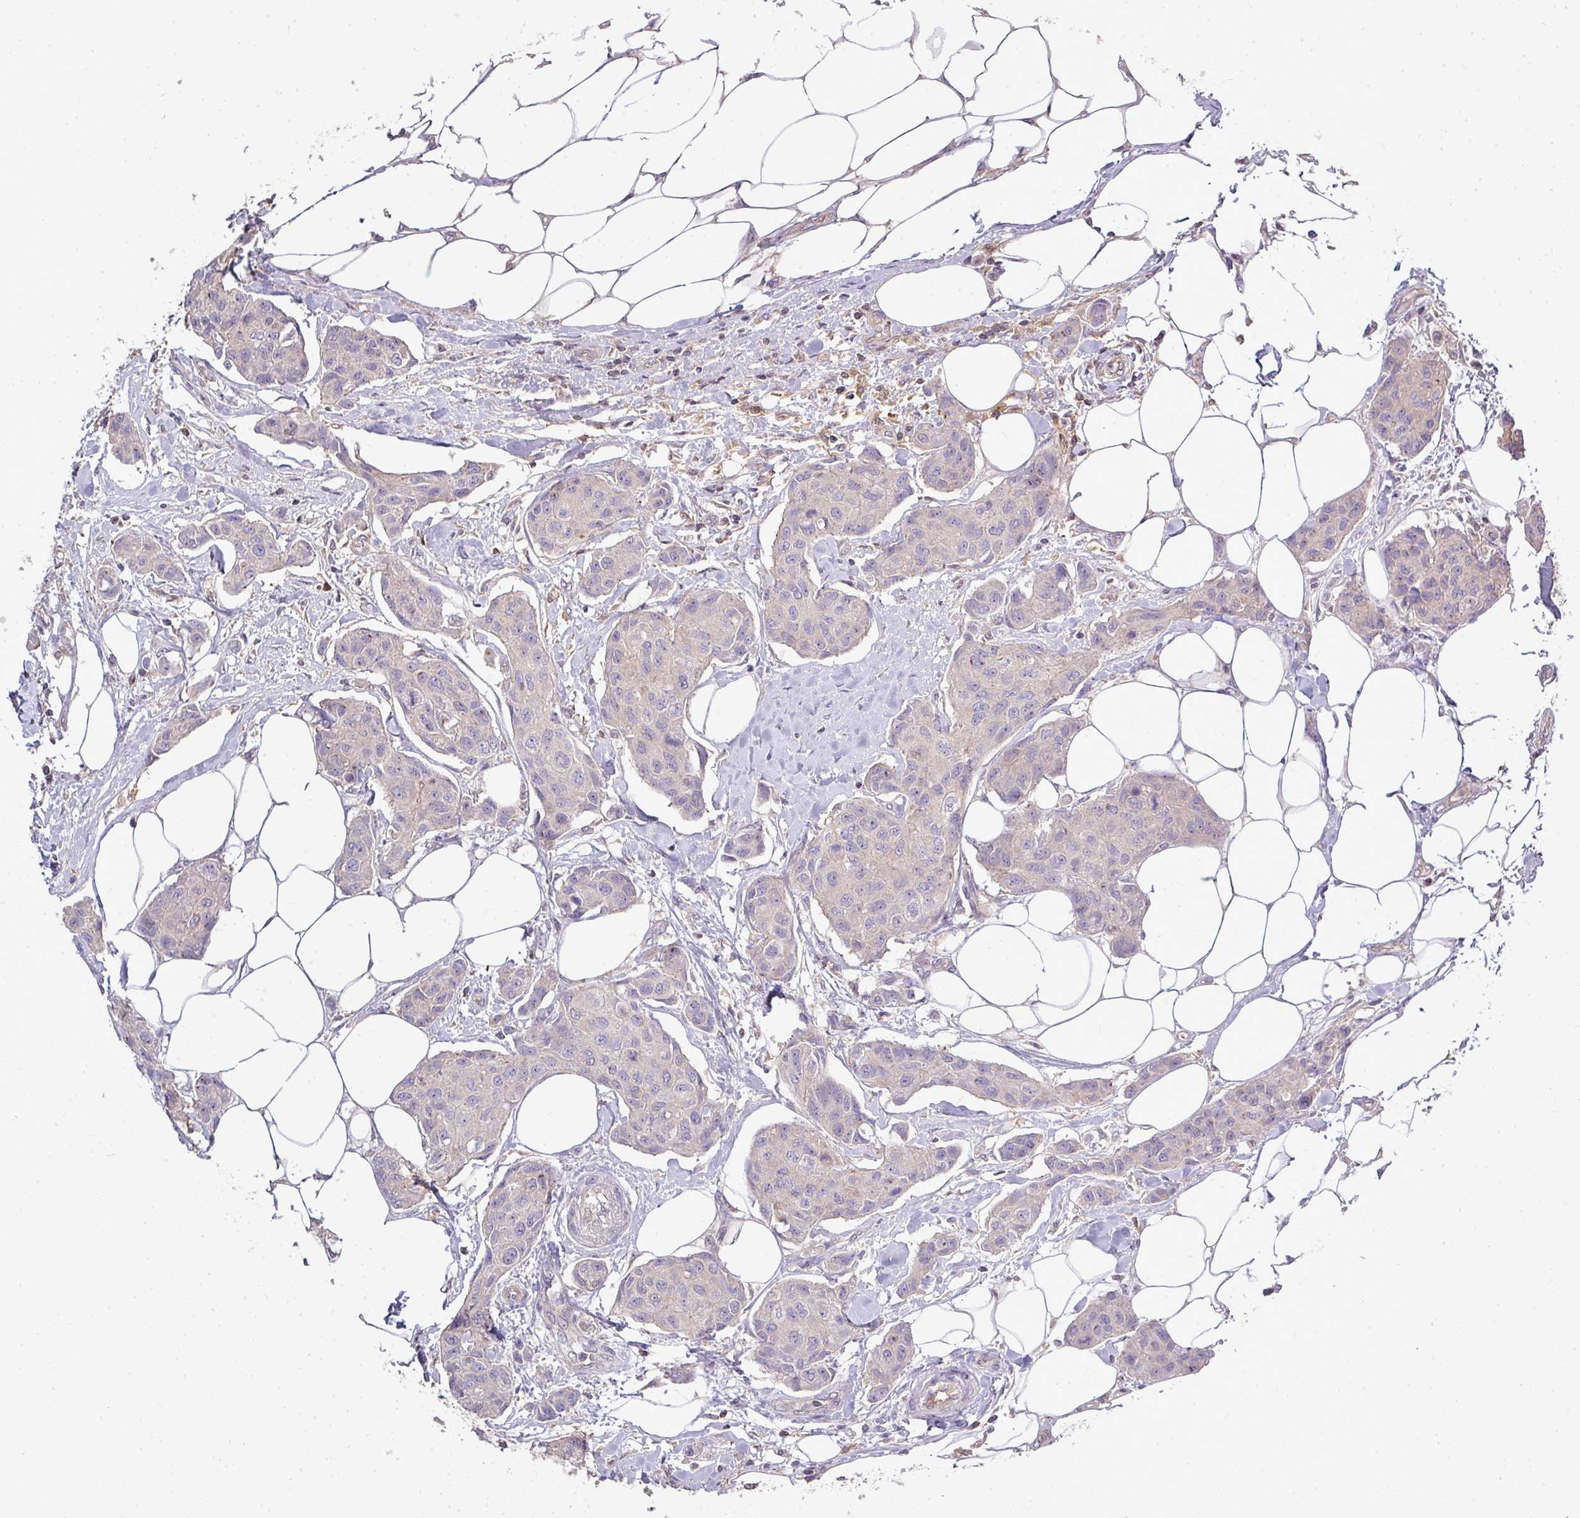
{"staining": {"intensity": "negative", "quantity": "none", "location": "none"}, "tissue": "breast cancer", "cell_type": "Tumor cells", "image_type": "cancer", "snomed": [{"axis": "morphology", "description": "Duct carcinoma"}, {"axis": "topography", "description": "Breast"}, {"axis": "topography", "description": "Lymph node"}], "caption": "The immunohistochemistry (IHC) histopathology image has no significant staining in tumor cells of intraductal carcinoma (breast) tissue.", "gene": "STAT5A", "patient": {"sex": "female", "age": 80}}